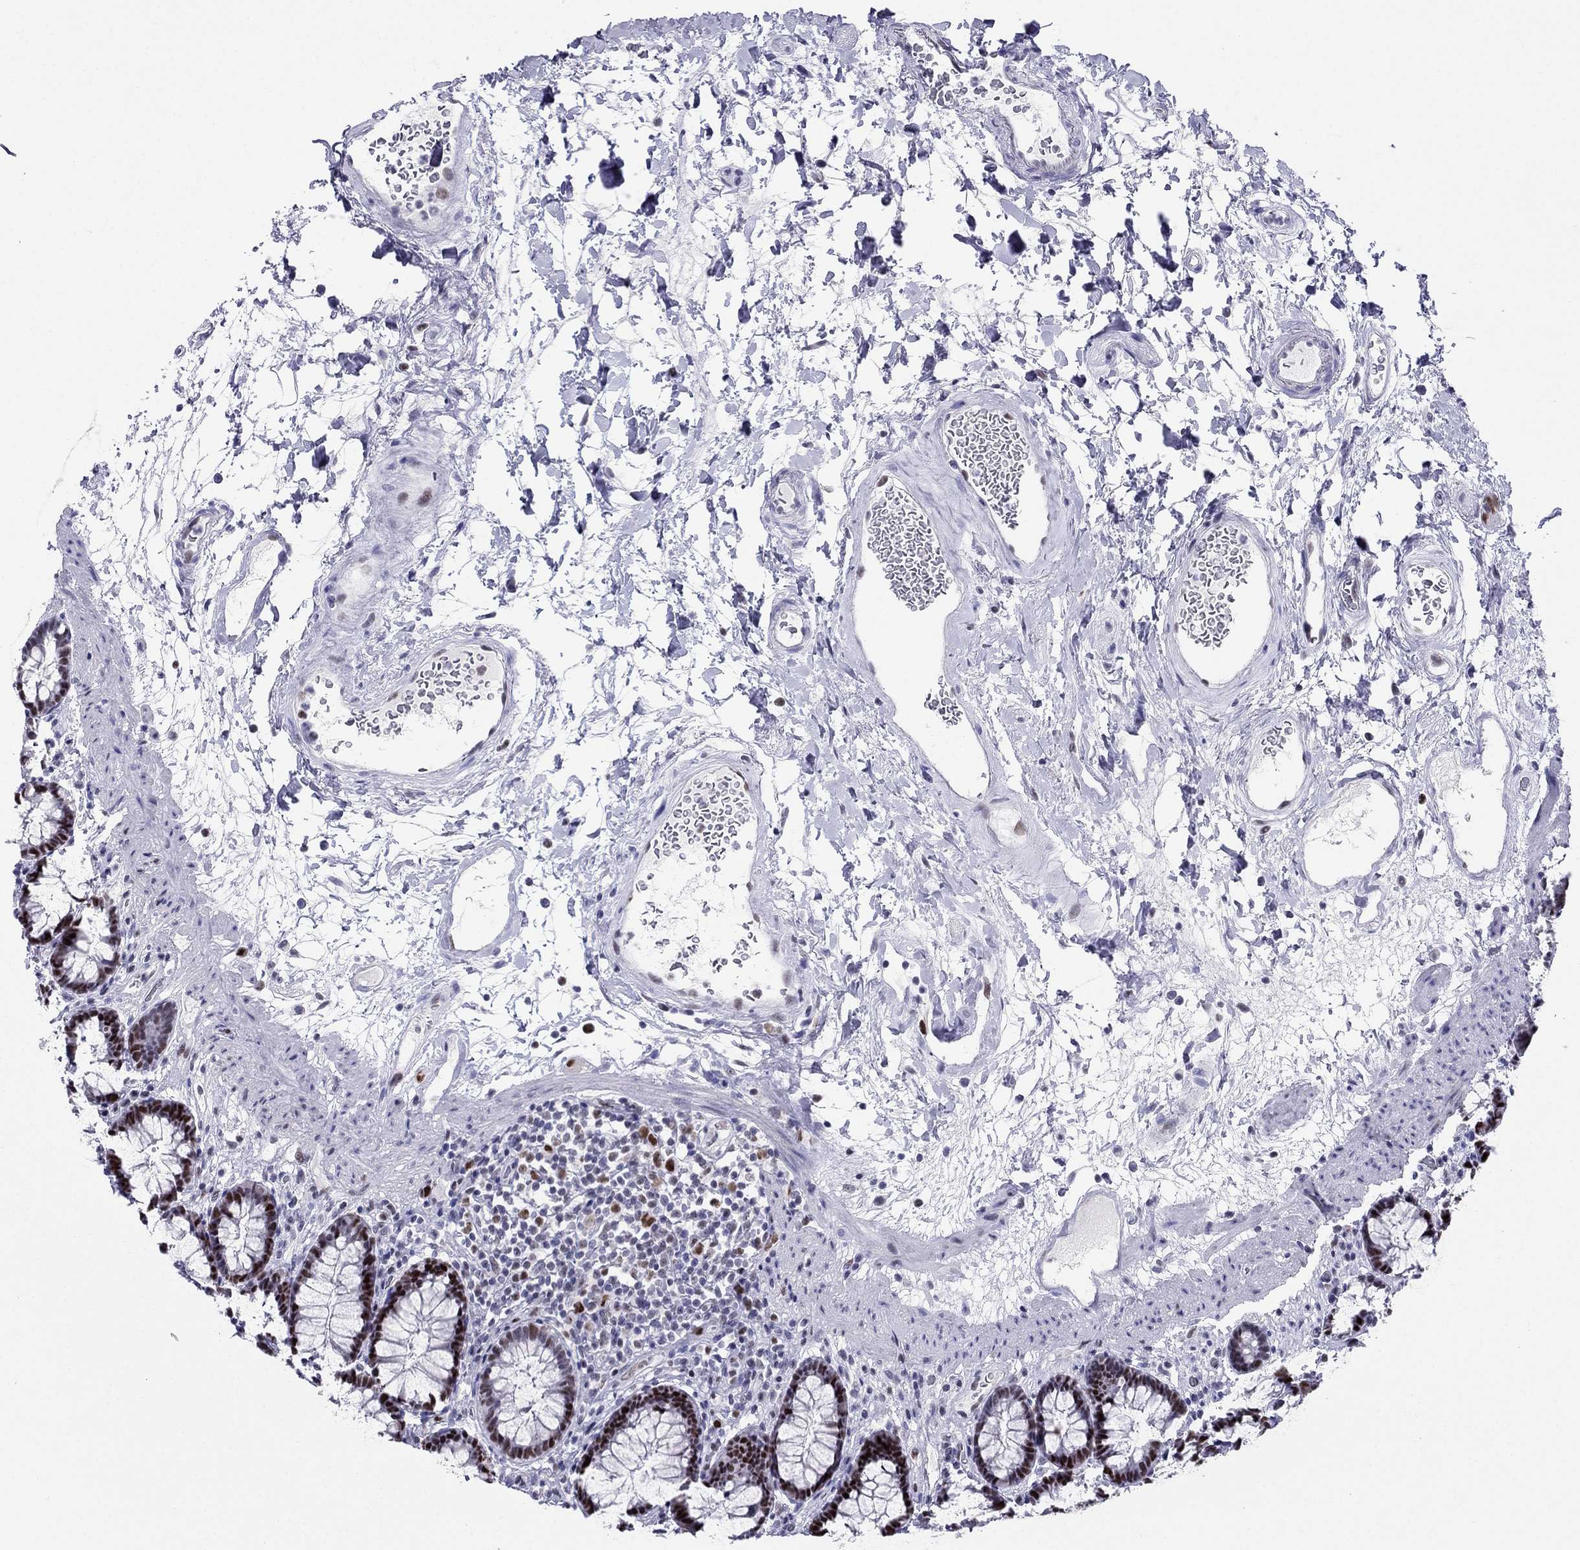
{"staining": {"intensity": "moderate", "quantity": ">75%", "location": "nuclear"}, "tissue": "rectum", "cell_type": "Glandular cells", "image_type": "normal", "snomed": [{"axis": "morphology", "description": "Normal tissue, NOS"}, {"axis": "topography", "description": "Rectum"}], "caption": "Immunohistochemical staining of normal human rectum demonstrates >75% levels of moderate nuclear protein staining in approximately >75% of glandular cells.", "gene": "PPM1G", "patient": {"sex": "male", "age": 72}}